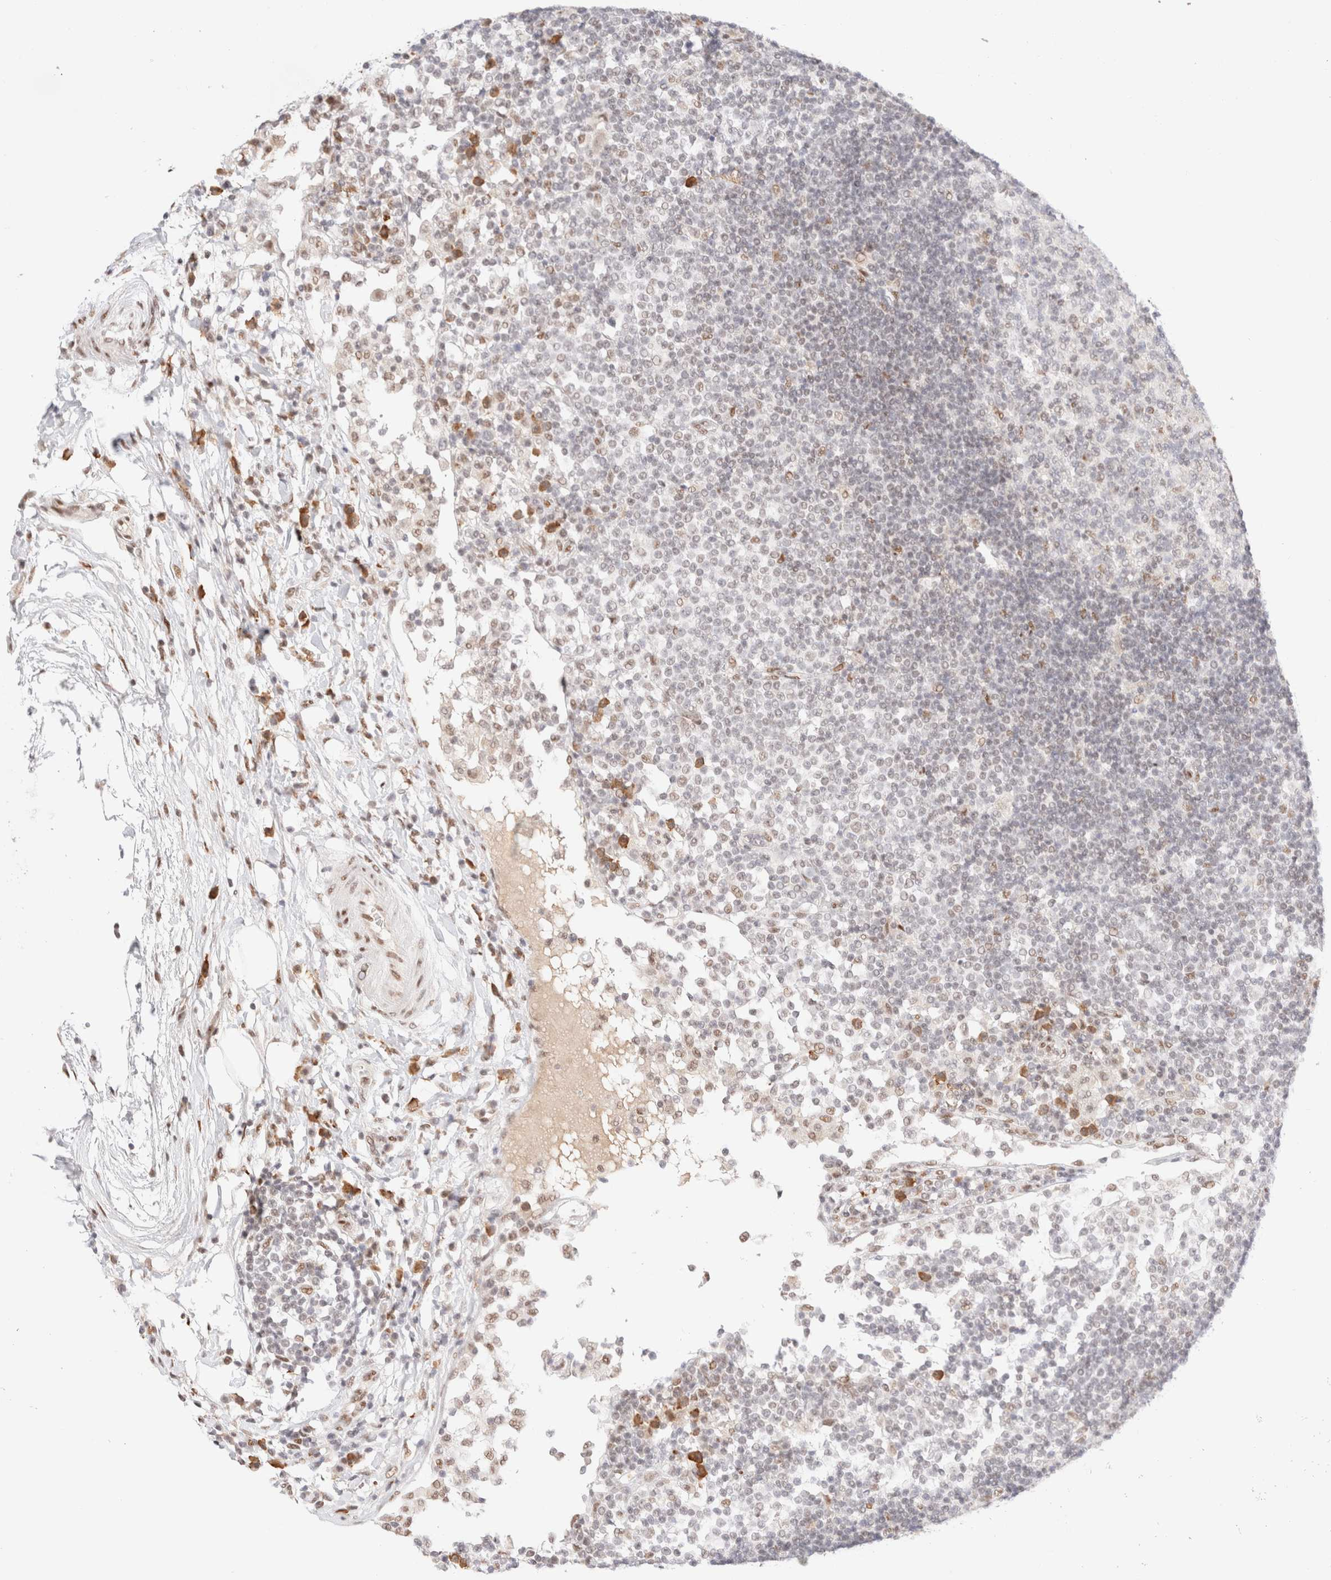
{"staining": {"intensity": "moderate", "quantity": "<25%", "location": "nuclear"}, "tissue": "lymph node", "cell_type": "Germinal center cells", "image_type": "normal", "snomed": [{"axis": "morphology", "description": "Normal tissue, NOS"}, {"axis": "topography", "description": "Lymph node"}], "caption": "Immunohistochemical staining of benign human lymph node displays moderate nuclear protein positivity in approximately <25% of germinal center cells.", "gene": "CIC", "patient": {"sex": "female", "age": 53}}